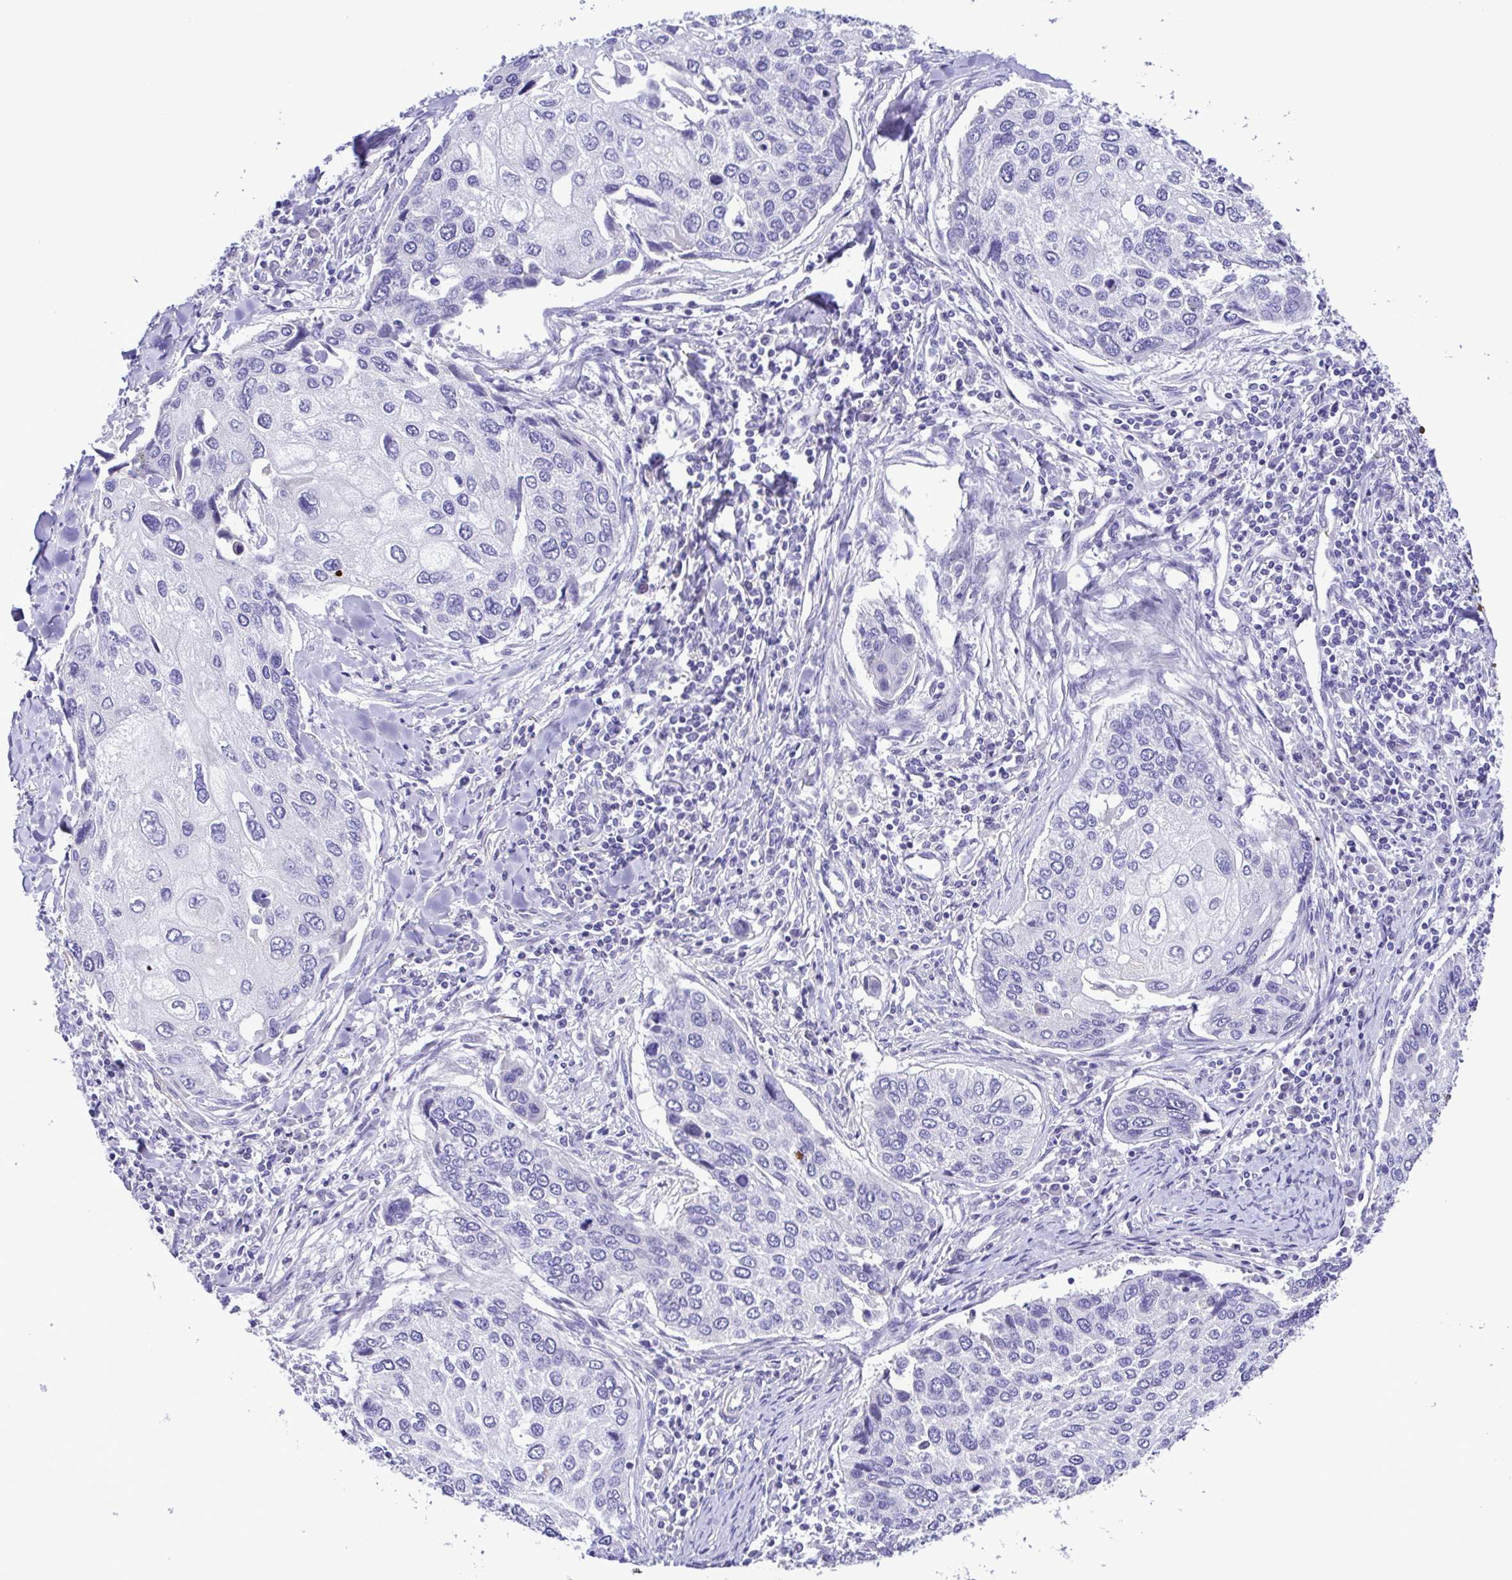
{"staining": {"intensity": "negative", "quantity": "none", "location": "none"}, "tissue": "lung cancer", "cell_type": "Tumor cells", "image_type": "cancer", "snomed": [{"axis": "morphology", "description": "Squamous cell carcinoma, NOS"}, {"axis": "morphology", "description": "Squamous cell carcinoma, metastatic, NOS"}, {"axis": "topography", "description": "Lung"}], "caption": "The histopathology image shows no significant staining in tumor cells of lung cancer.", "gene": "GABBR2", "patient": {"sex": "male", "age": 63}}